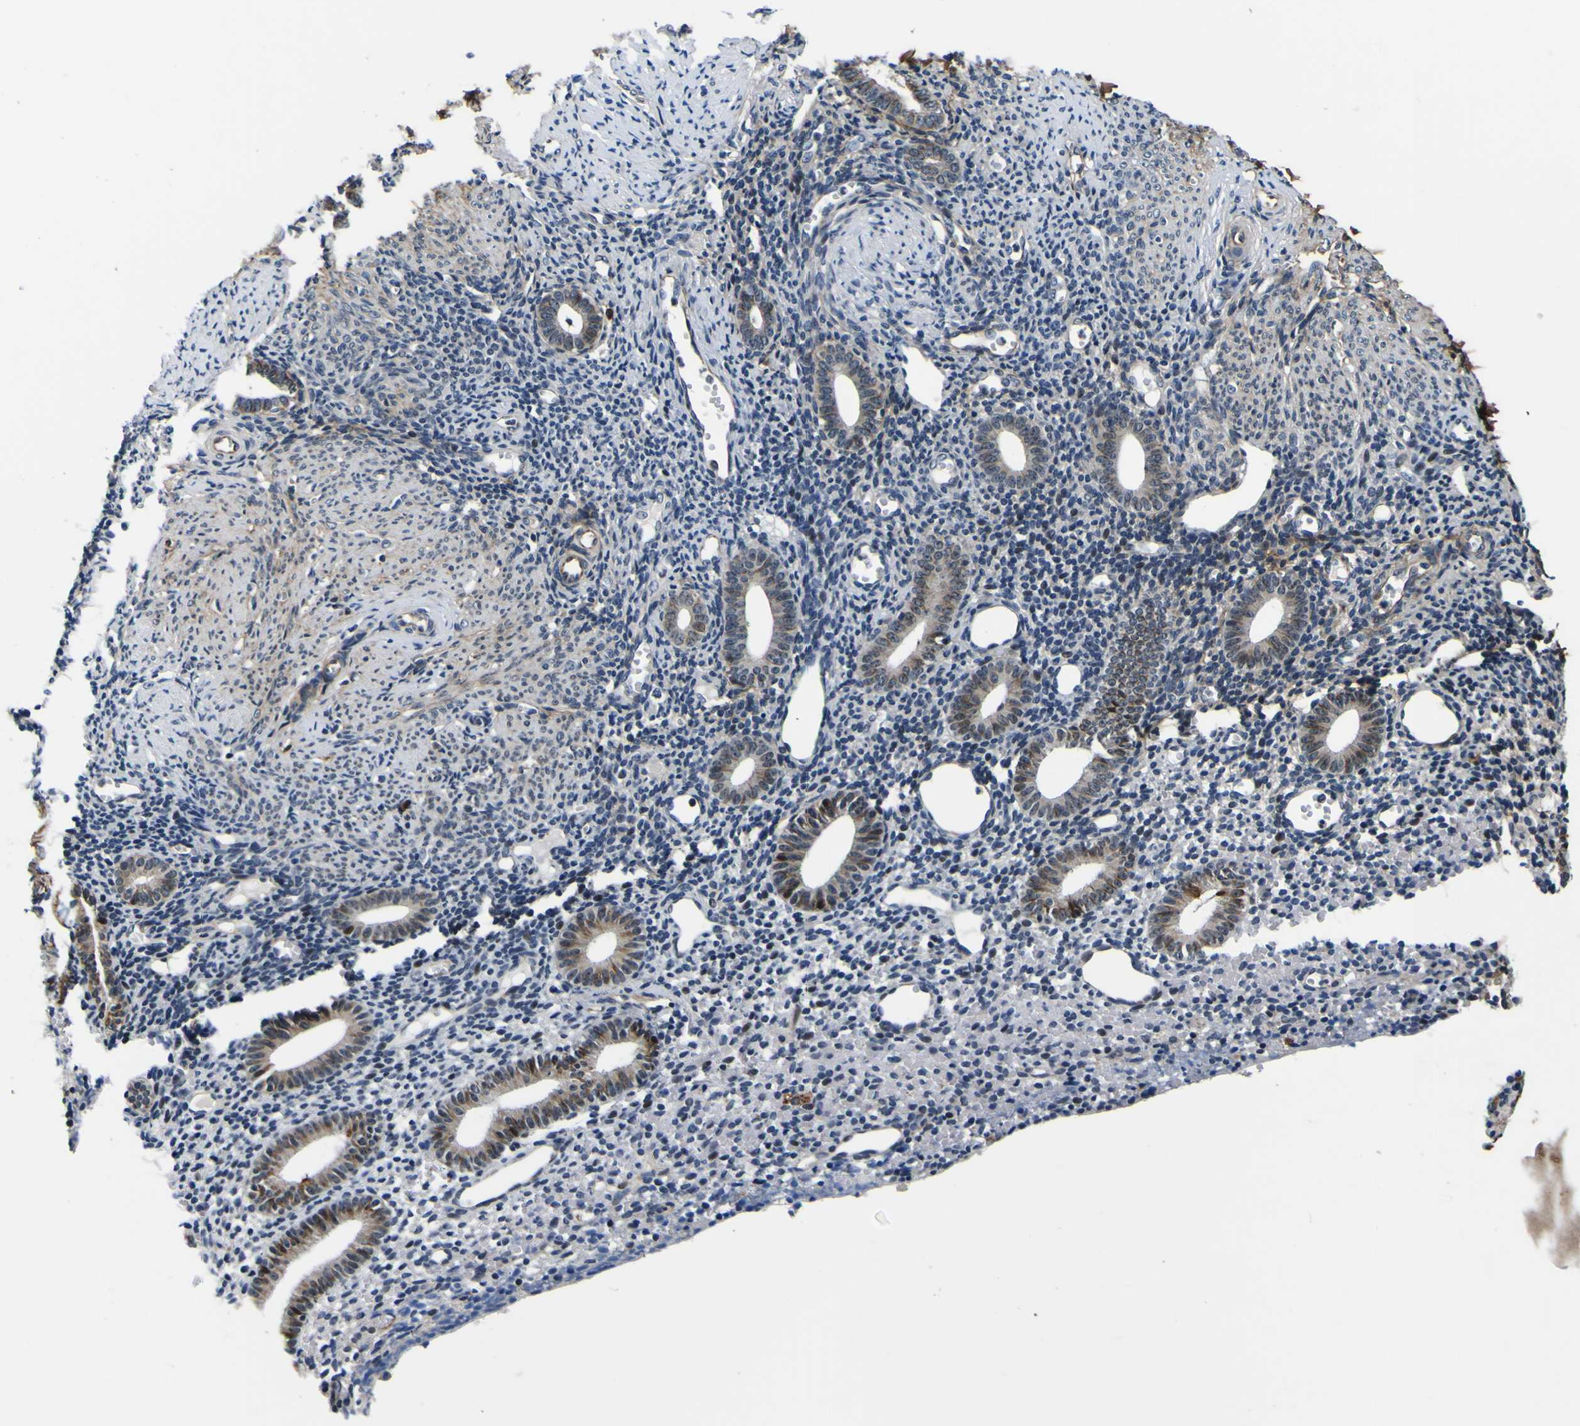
{"staining": {"intensity": "weak", "quantity": "<25%", "location": "cytoplasmic/membranous"}, "tissue": "endometrium", "cell_type": "Cells in endometrial stroma", "image_type": "normal", "snomed": [{"axis": "morphology", "description": "Normal tissue, NOS"}, {"axis": "topography", "description": "Endometrium"}], "caption": "Immunohistochemistry image of unremarkable endometrium stained for a protein (brown), which displays no staining in cells in endometrial stroma. (Brightfield microscopy of DAB immunohistochemistry at high magnification).", "gene": "POSTN", "patient": {"sex": "female", "age": 50}}